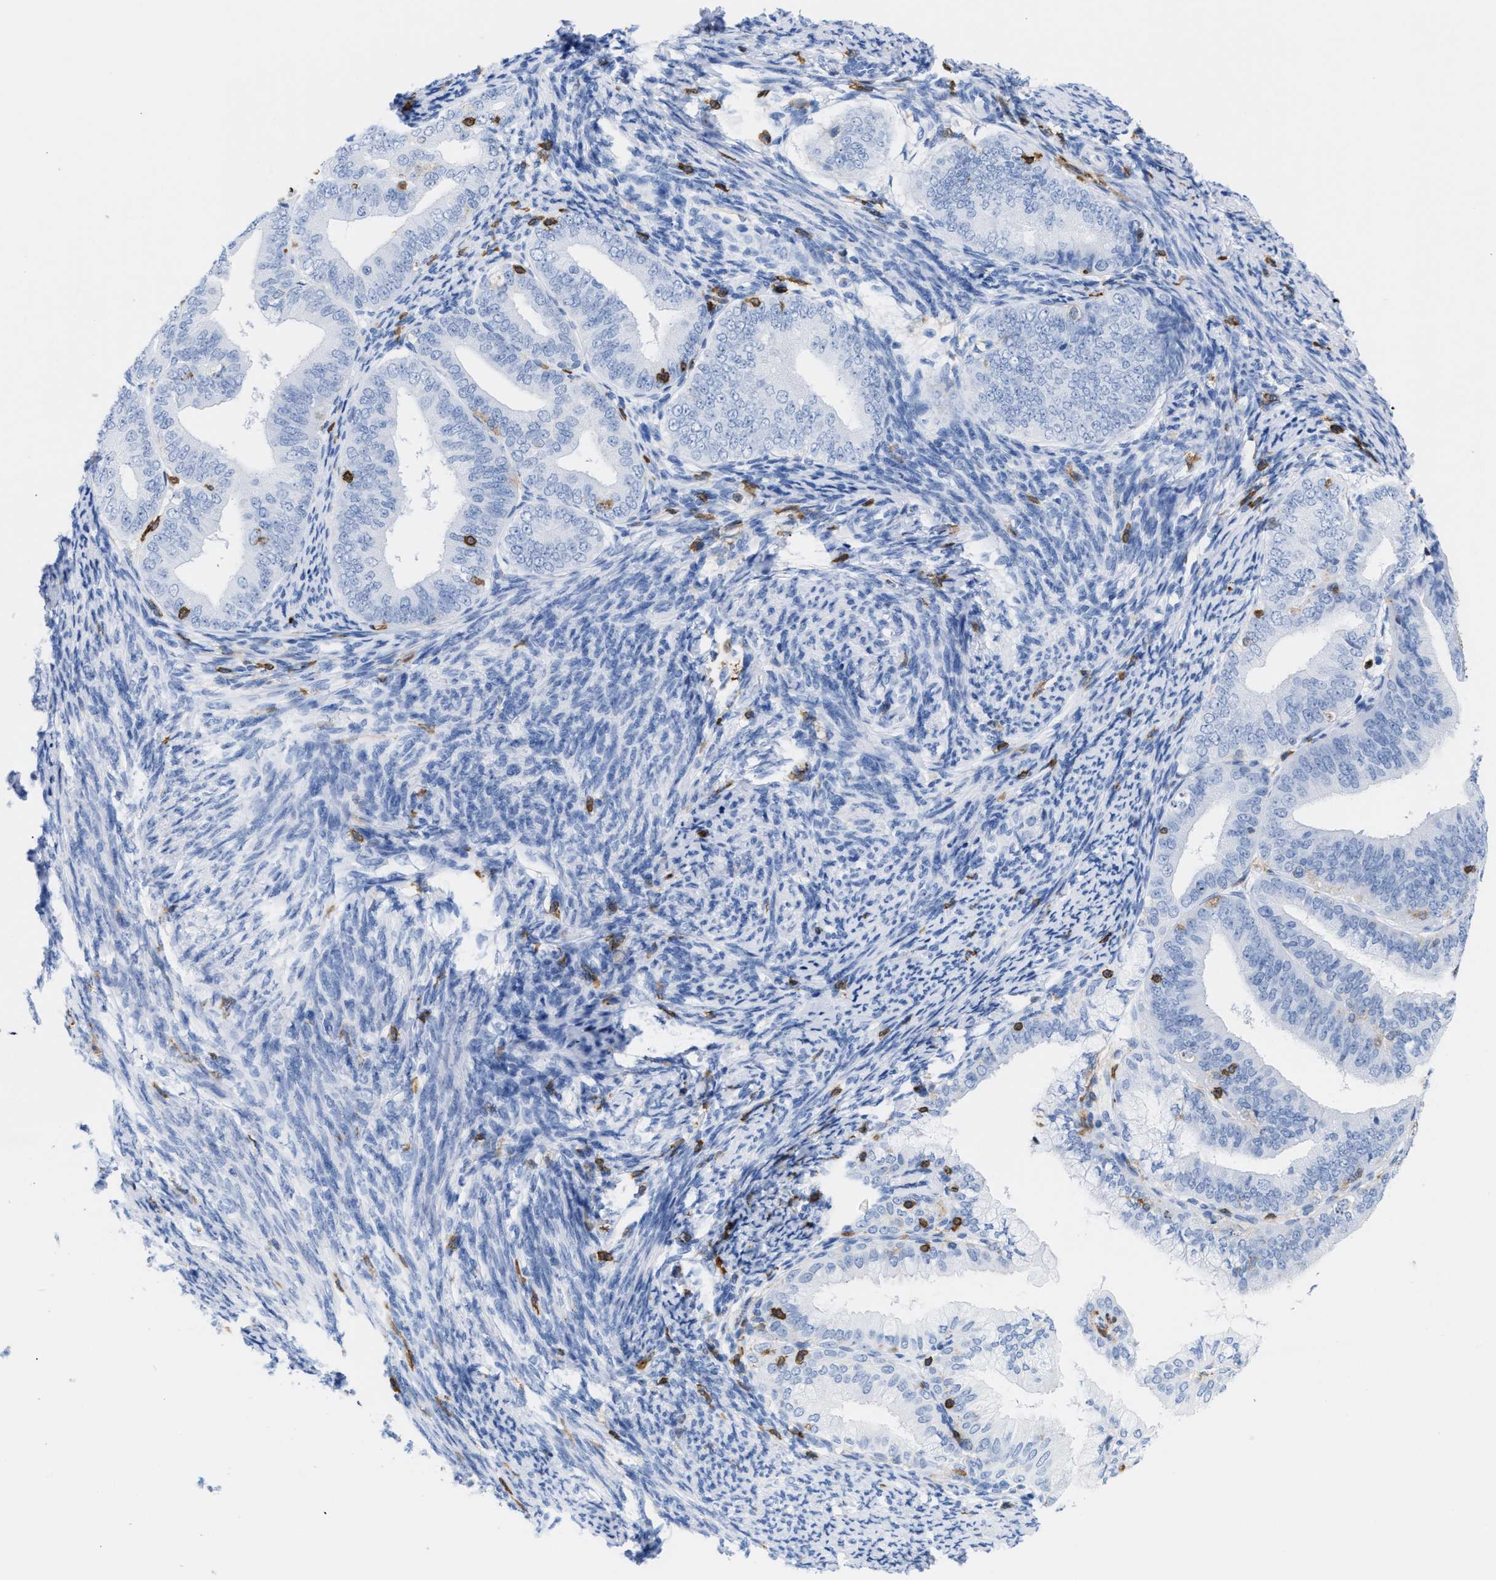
{"staining": {"intensity": "negative", "quantity": "none", "location": "none"}, "tissue": "endometrial cancer", "cell_type": "Tumor cells", "image_type": "cancer", "snomed": [{"axis": "morphology", "description": "Adenocarcinoma, NOS"}, {"axis": "topography", "description": "Endometrium"}], "caption": "This is an immunohistochemistry (IHC) micrograph of endometrial adenocarcinoma. There is no positivity in tumor cells.", "gene": "LCP1", "patient": {"sex": "female", "age": 63}}